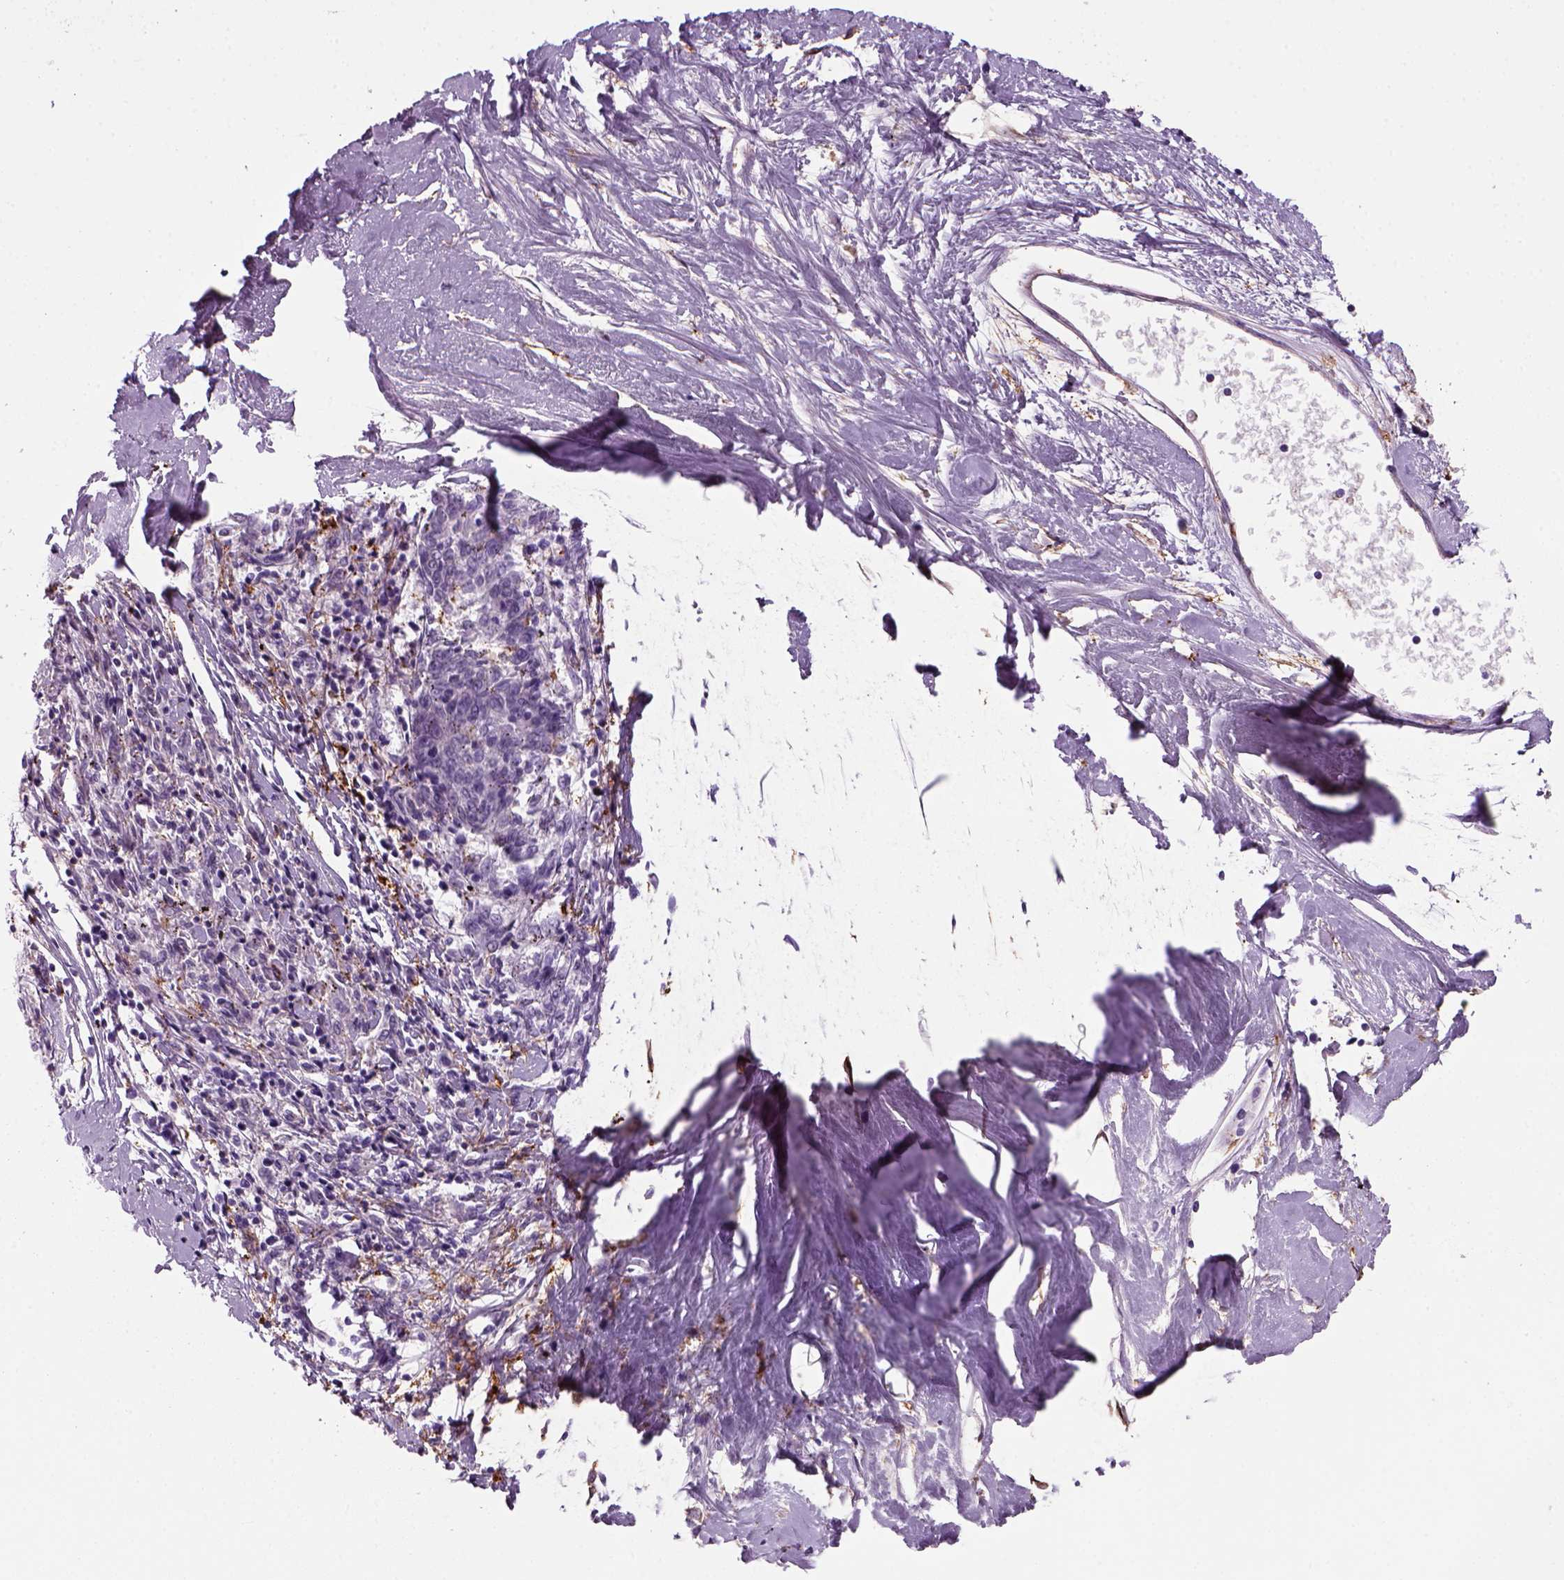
{"staining": {"intensity": "negative", "quantity": "none", "location": "none"}, "tissue": "melanoma", "cell_type": "Tumor cells", "image_type": "cancer", "snomed": [{"axis": "morphology", "description": "Malignant melanoma, NOS"}, {"axis": "topography", "description": "Skin"}], "caption": "There is no significant positivity in tumor cells of melanoma.", "gene": "MARCKS", "patient": {"sex": "female", "age": 72}}